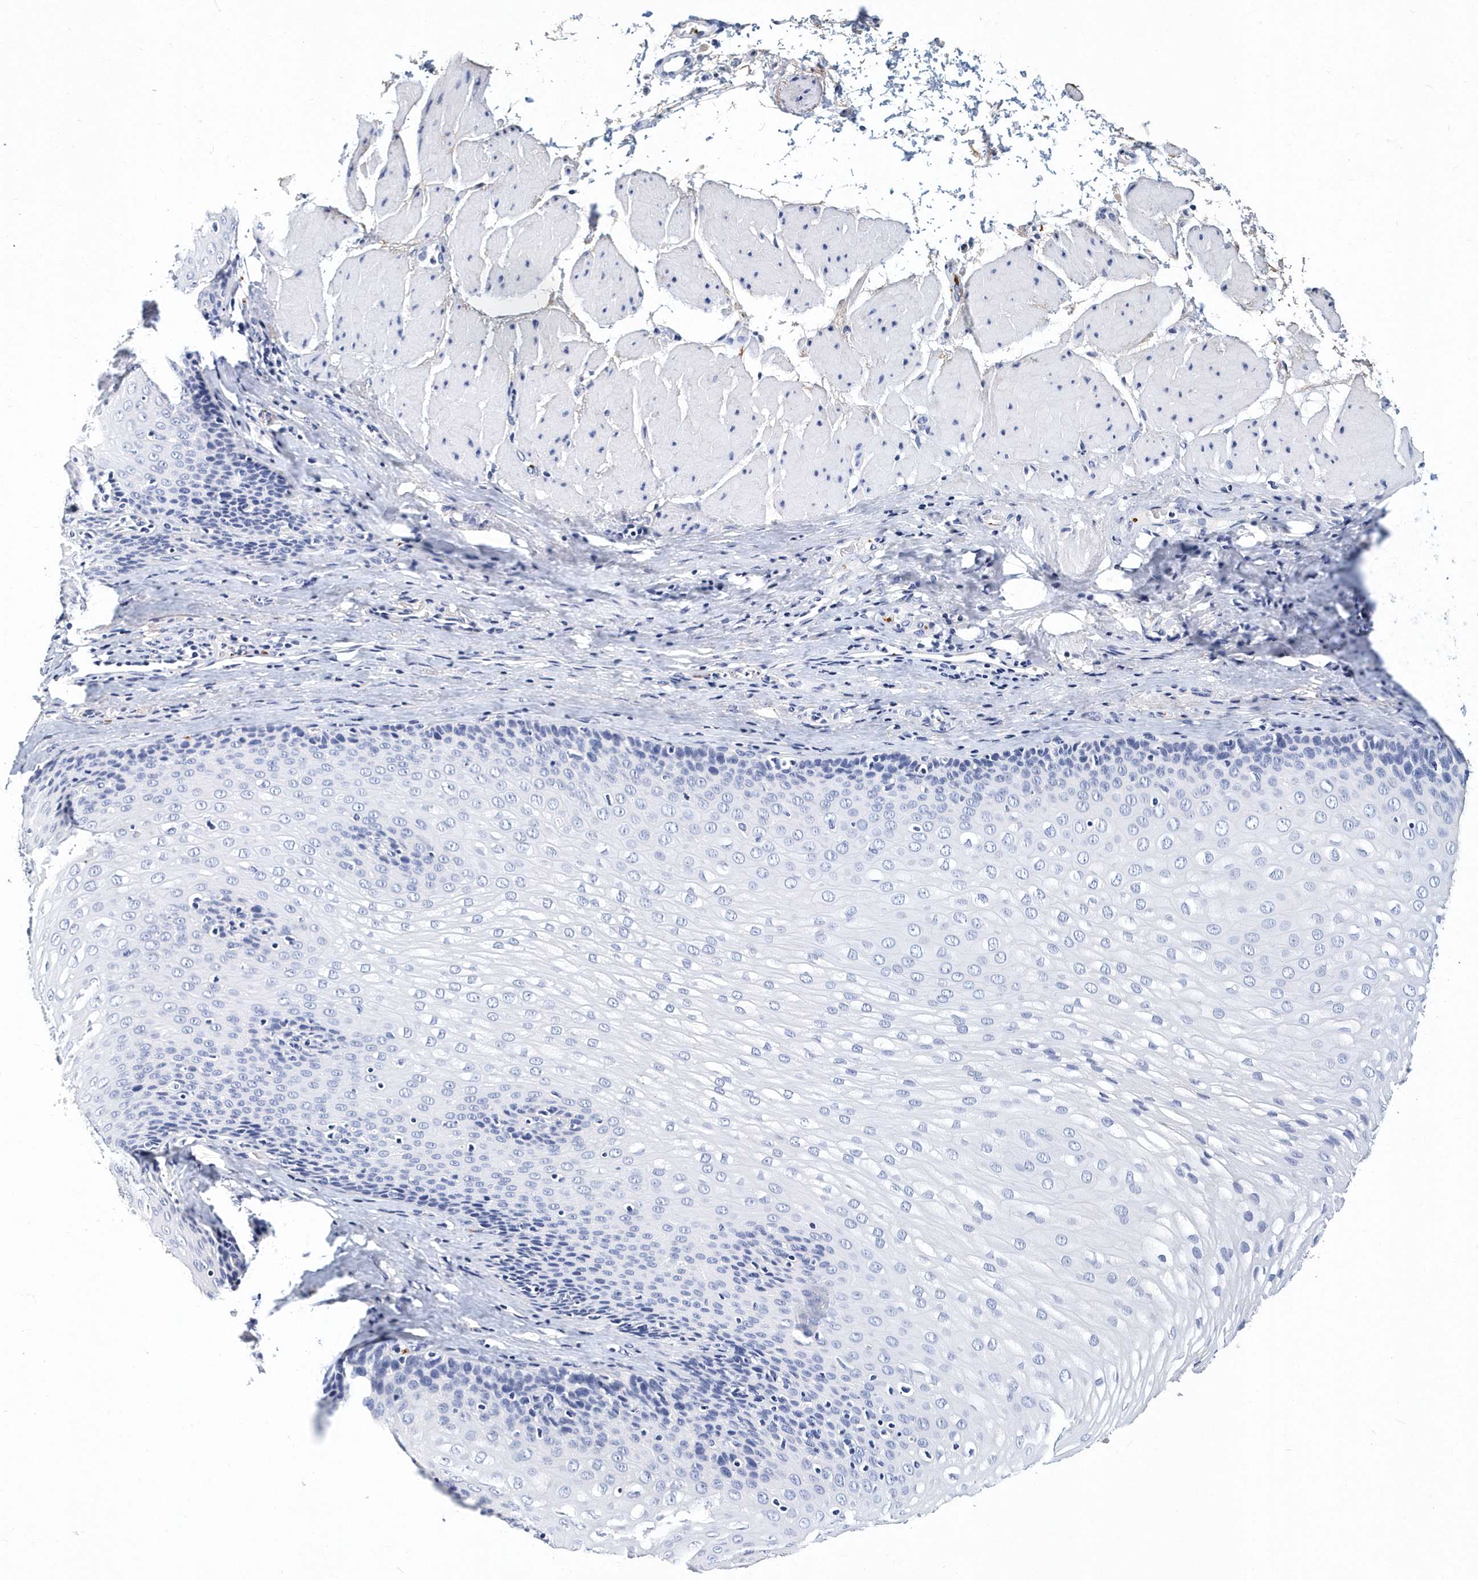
{"staining": {"intensity": "negative", "quantity": "none", "location": "none"}, "tissue": "esophagus", "cell_type": "Squamous epithelial cells", "image_type": "normal", "snomed": [{"axis": "morphology", "description": "Normal tissue, NOS"}, {"axis": "topography", "description": "Esophagus"}], "caption": "Protein analysis of normal esophagus displays no significant expression in squamous epithelial cells. (DAB (3,3'-diaminobenzidine) immunohistochemistry with hematoxylin counter stain).", "gene": "ITGA2B", "patient": {"sex": "female", "age": 66}}